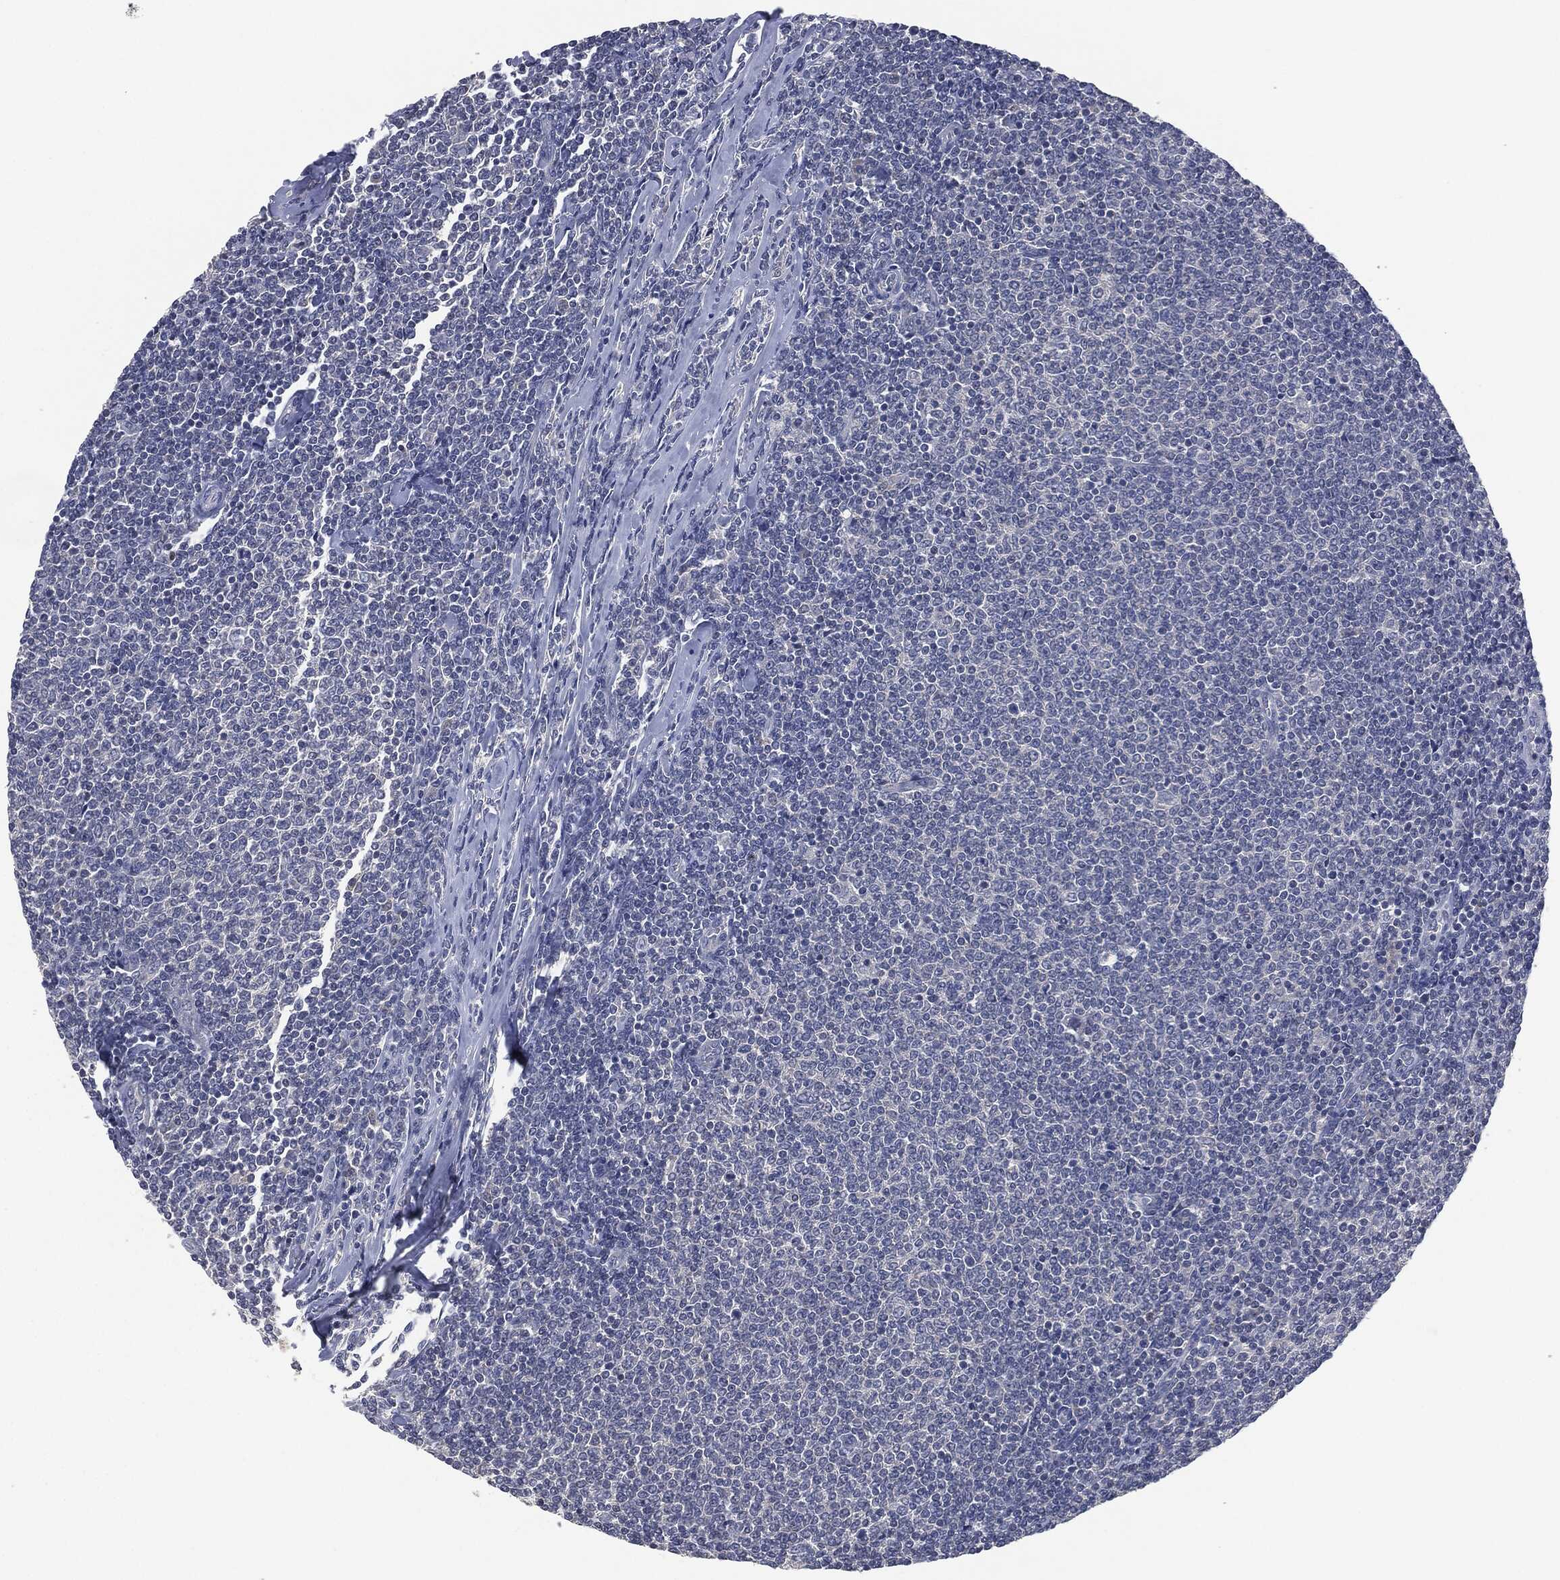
{"staining": {"intensity": "negative", "quantity": "none", "location": "none"}, "tissue": "lymphoma", "cell_type": "Tumor cells", "image_type": "cancer", "snomed": [{"axis": "morphology", "description": "Malignant lymphoma, non-Hodgkin's type, Low grade"}, {"axis": "topography", "description": "Lymph node"}], "caption": "Tumor cells show no significant protein staining in lymphoma. (IHC, brightfield microscopy, high magnification).", "gene": "IL1RN", "patient": {"sex": "male", "age": 52}}